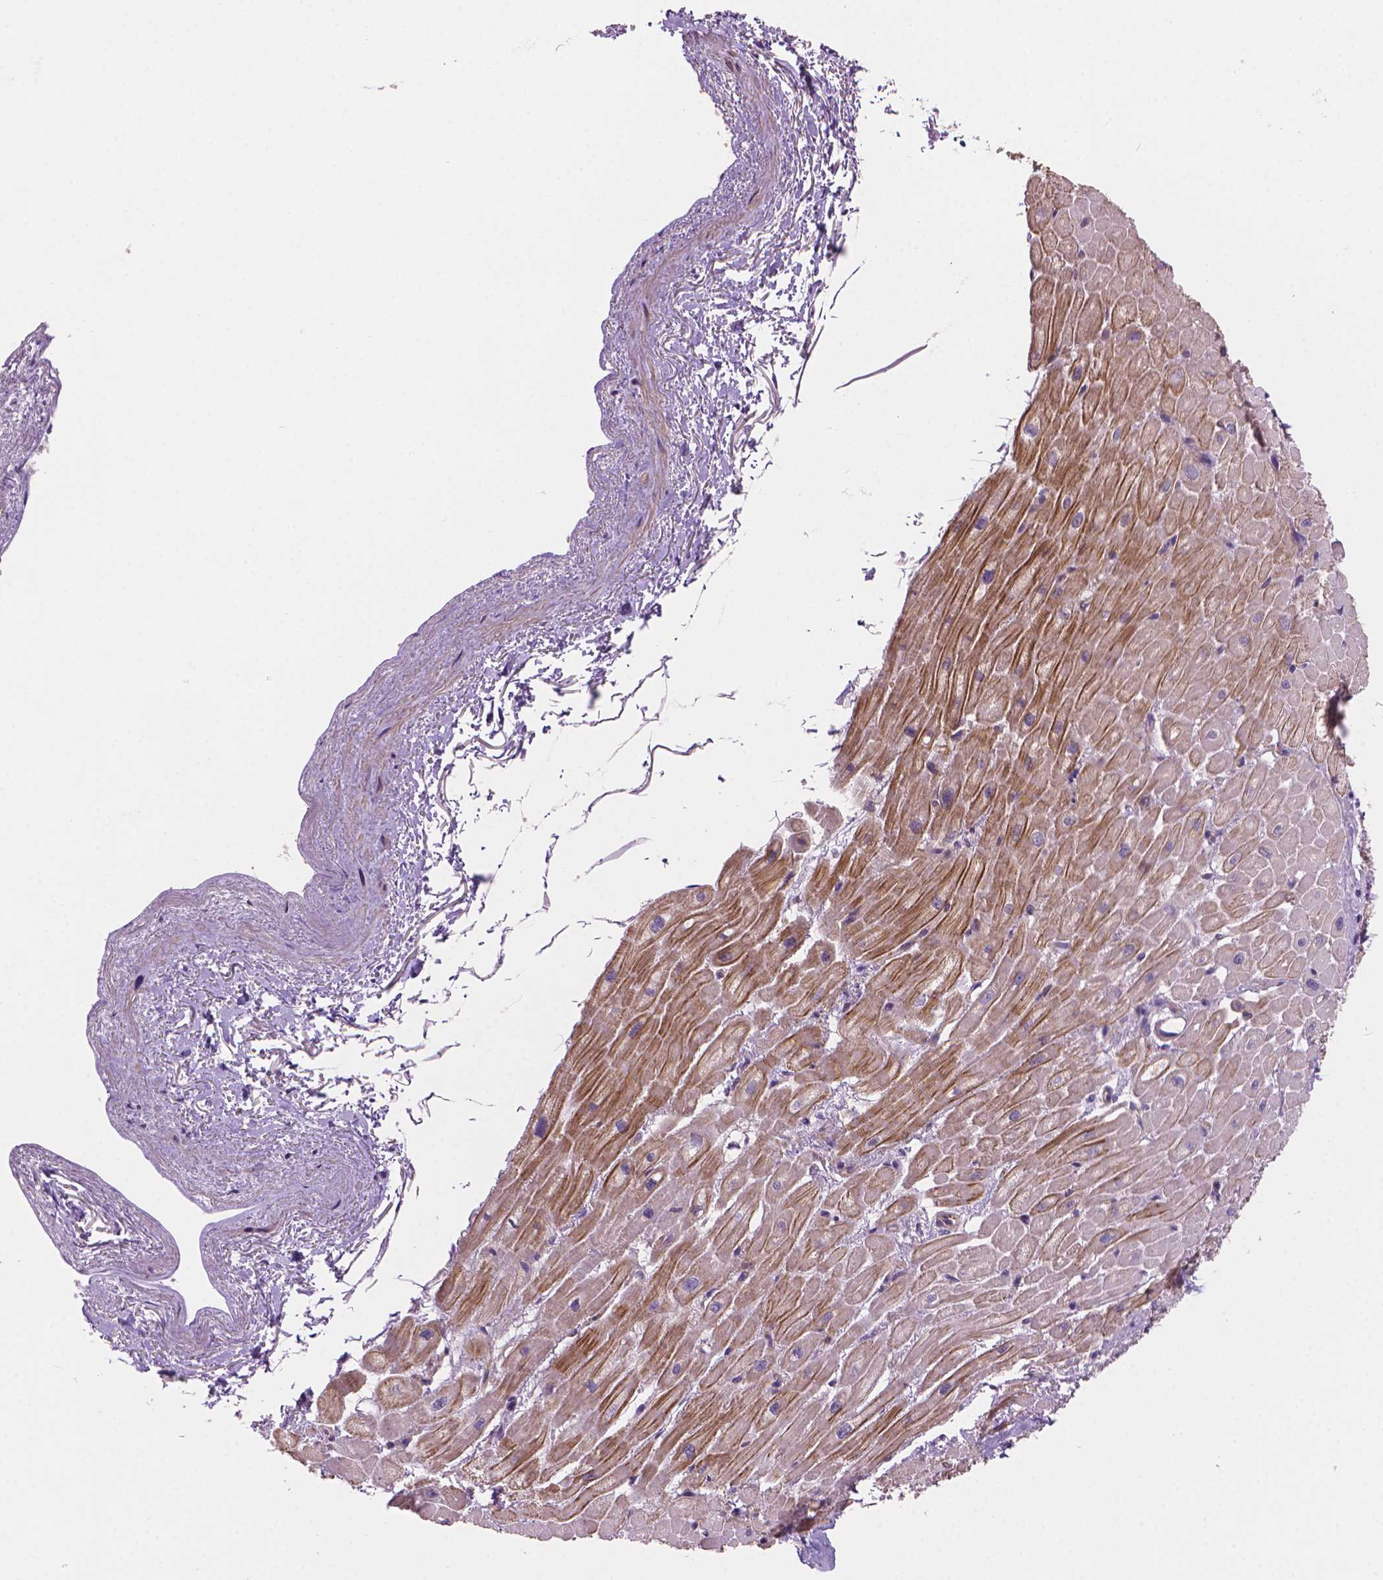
{"staining": {"intensity": "moderate", "quantity": "25%-75%", "location": "cytoplasmic/membranous"}, "tissue": "heart muscle", "cell_type": "Cardiomyocytes", "image_type": "normal", "snomed": [{"axis": "morphology", "description": "Normal tissue, NOS"}, {"axis": "topography", "description": "Heart"}], "caption": "This histopathology image exhibits immunohistochemistry staining of unremarkable heart muscle, with medium moderate cytoplasmic/membranous positivity in approximately 25%-75% of cardiomyocytes.", "gene": "AMMECR1L", "patient": {"sex": "male", "age": 62}}